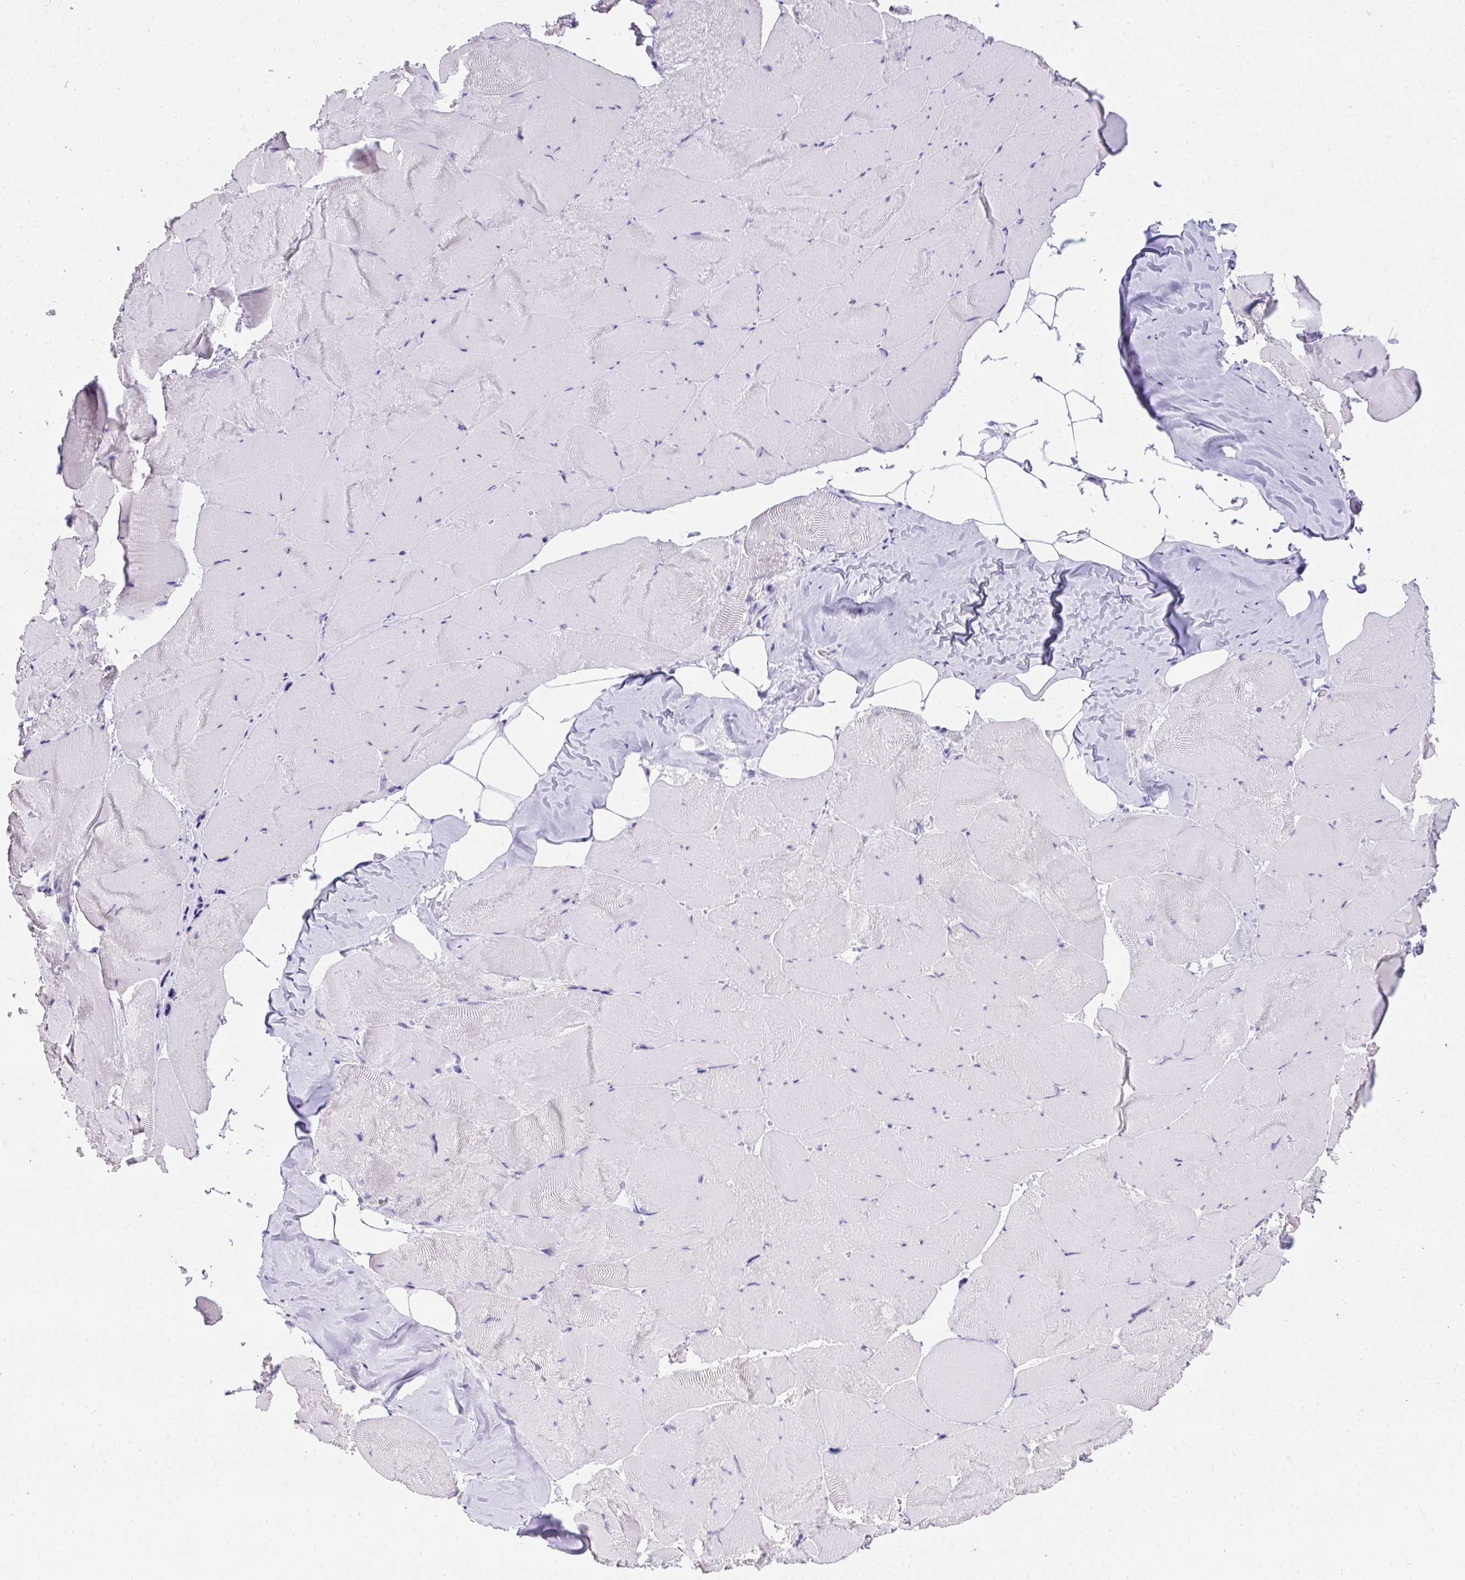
{"staining": {"intensity": "negative", "quantity": "none", "location": "none"}, "tissue": "skeletal muscle", "cell_type": "Myocytes", "image_type": "normal", "snomed": [{"axis": "morphology", "description": "Normal tissue, NOS"}, {"axis": "topography", "description": "Skeletal muscle"}], "caption": "This is an IHC micrograph of normal skeletal muscle. There is no positivity in myocytes.", "gene": "AVIL", "patient": {"sex": "female", "age": 64}}